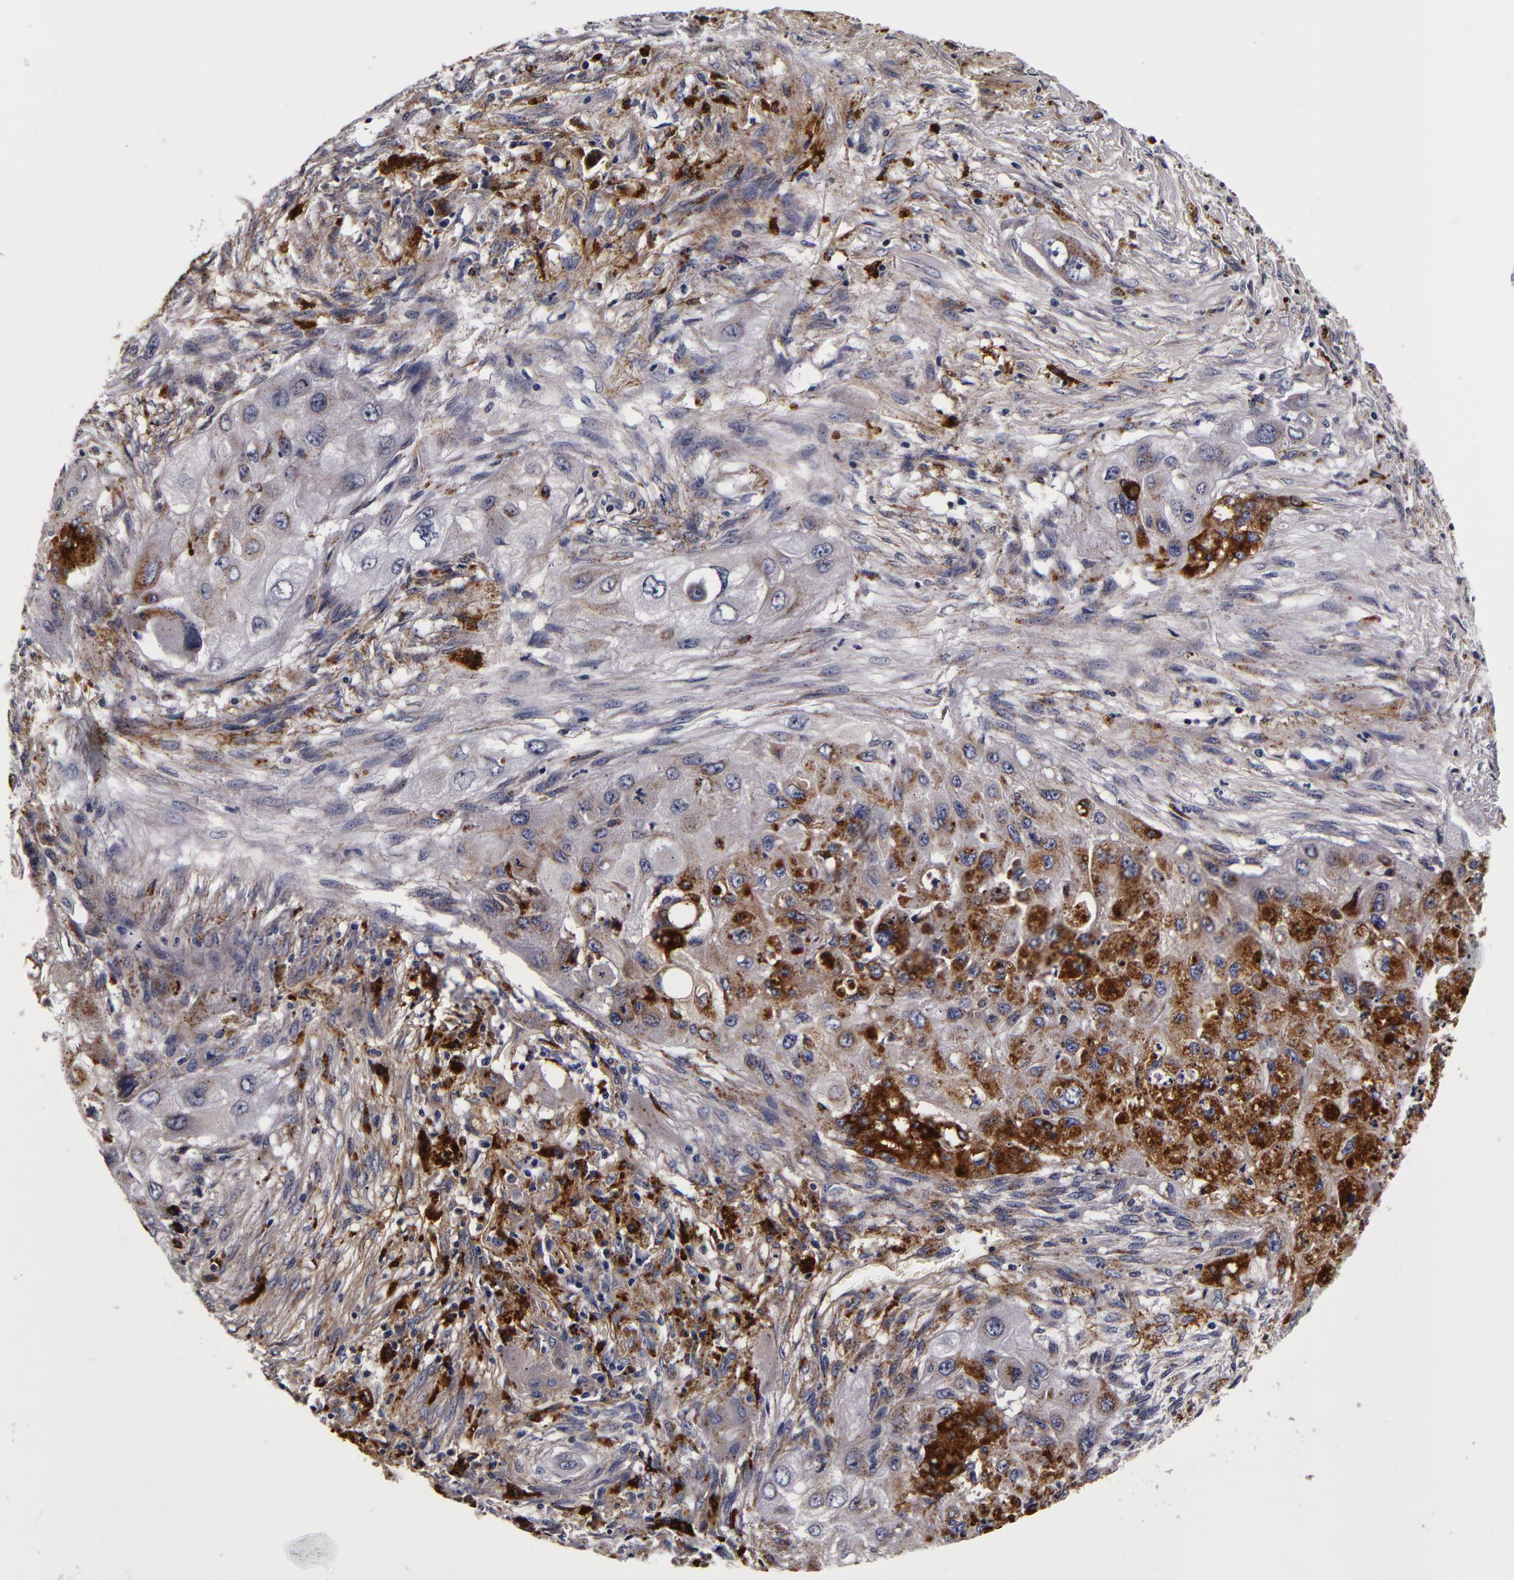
{"staining": {"intensity": "weak", "quantity": "25%-75%", "location": "cytoplasmic/membranous"}, "tissue": "lung cancer", "cell_type": "Tumor cells", "image_type": "cancer", "snomed": [{"axis": "morphology", "description": "Squamous cell carcinoma, NOS"}, {"axis": "topography", "description": "Lung"}], "caption": "This photomicrograph exhibits lung cancer stained with IHC to label a protein in brown. The cytoplasmic/membranous of tumor cells show weak positivity for the protein. Nuclei are counter-stained blue.", "gene": "LGALS3BP", "patient": {"sex": "male", "age": 71}}